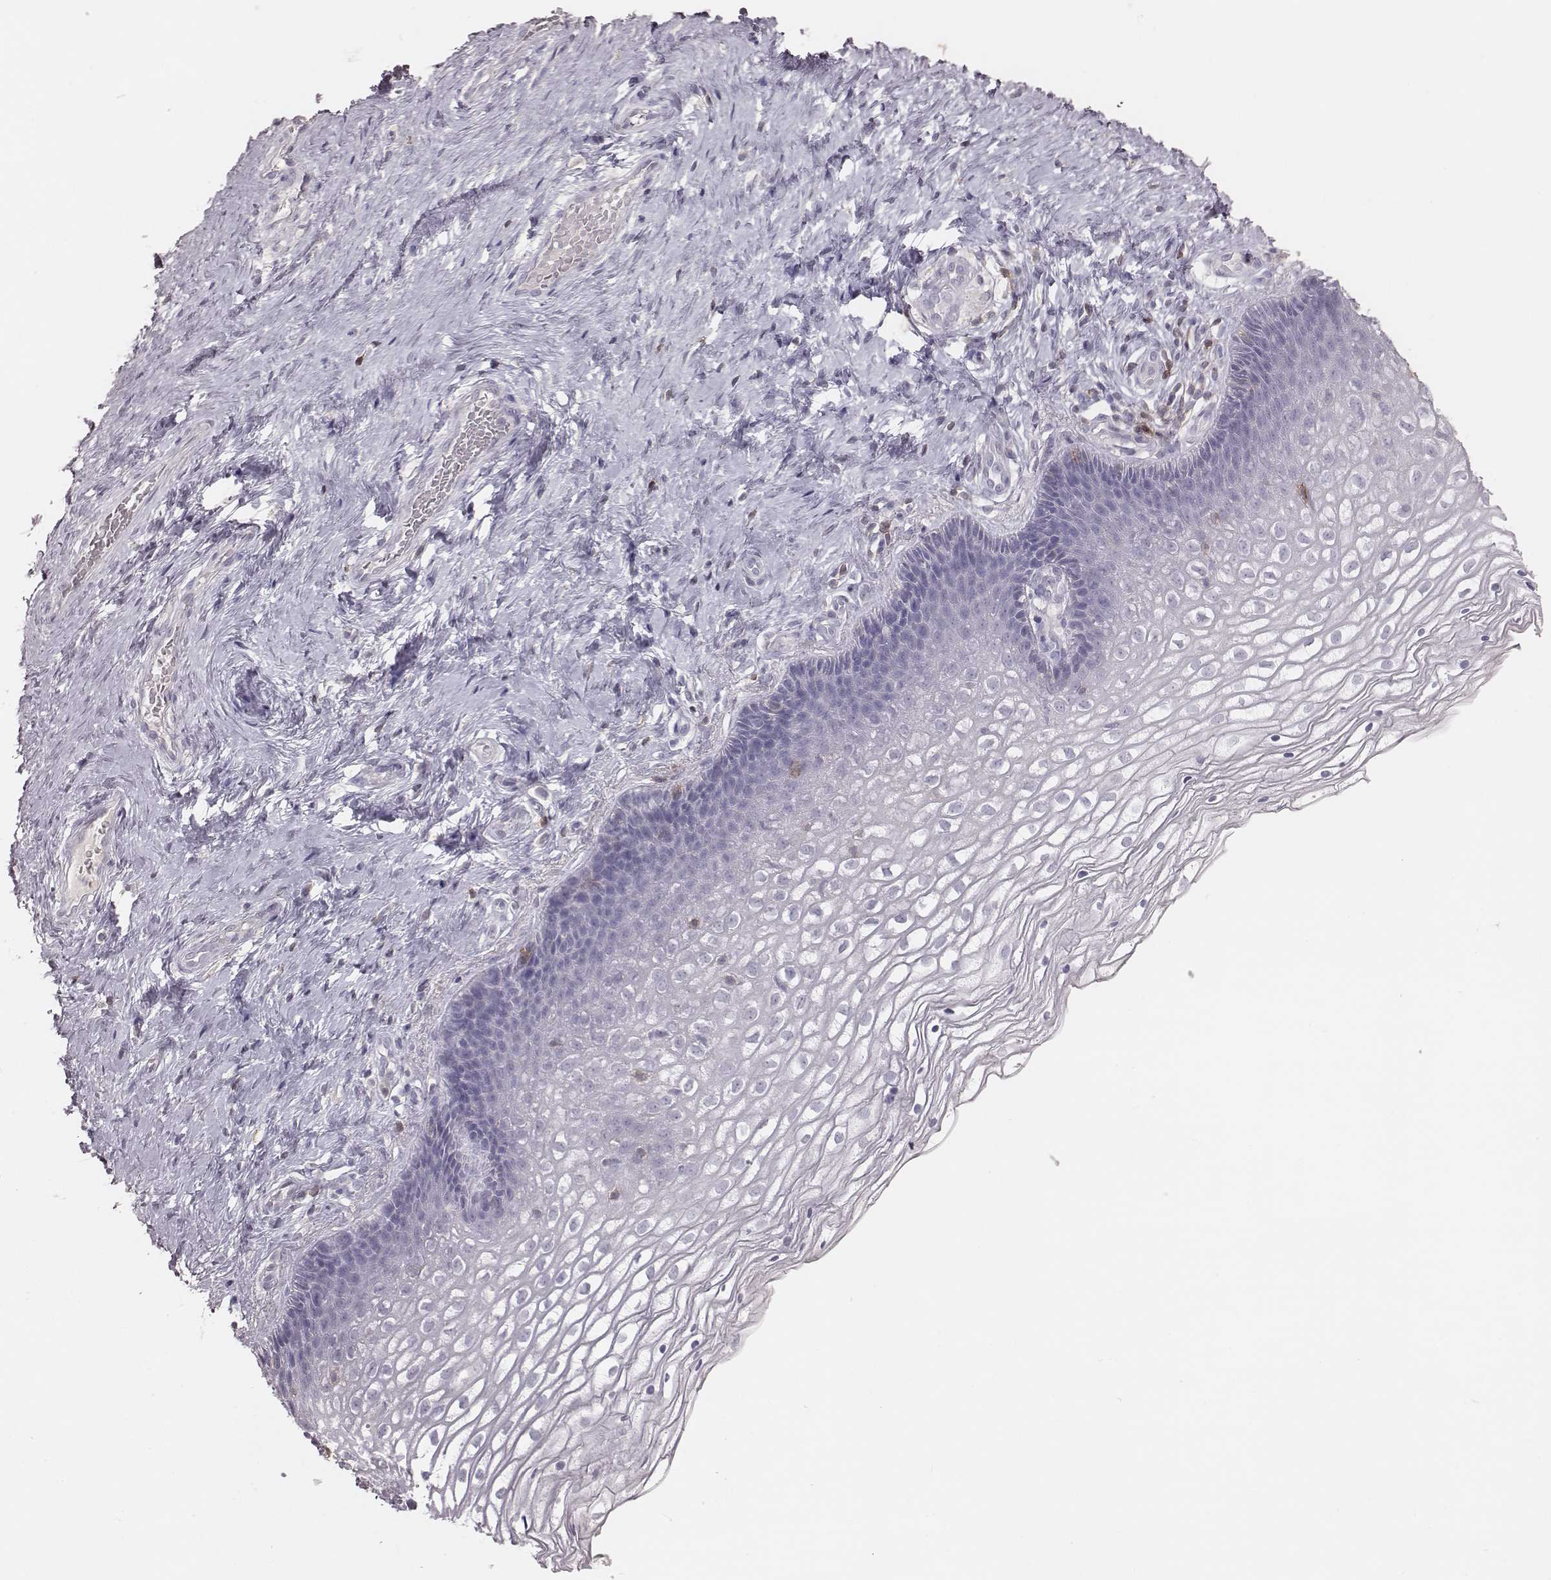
{"staining": {"intensity": "negative", "quantity": "none", "location": "none"}, "tissue": "cervix", "cell_type": "Glandular cells", "image_type": "normal", "snomed": [{"axis": "morphology", "description": "Normal tissue, NOS"}, {"axis": "topography", "description": "Cervix"}], "caption": "A histopathology image of human cervix is negative for staining in glandular cells. Brightfield microscopy of immunohistochemistry (IHC) stained with DAB (brown) and hematoxylin (blue), captured at high magnification.", "gene": "PDCD1", "patient": {"sex": "female", "age": 34}}